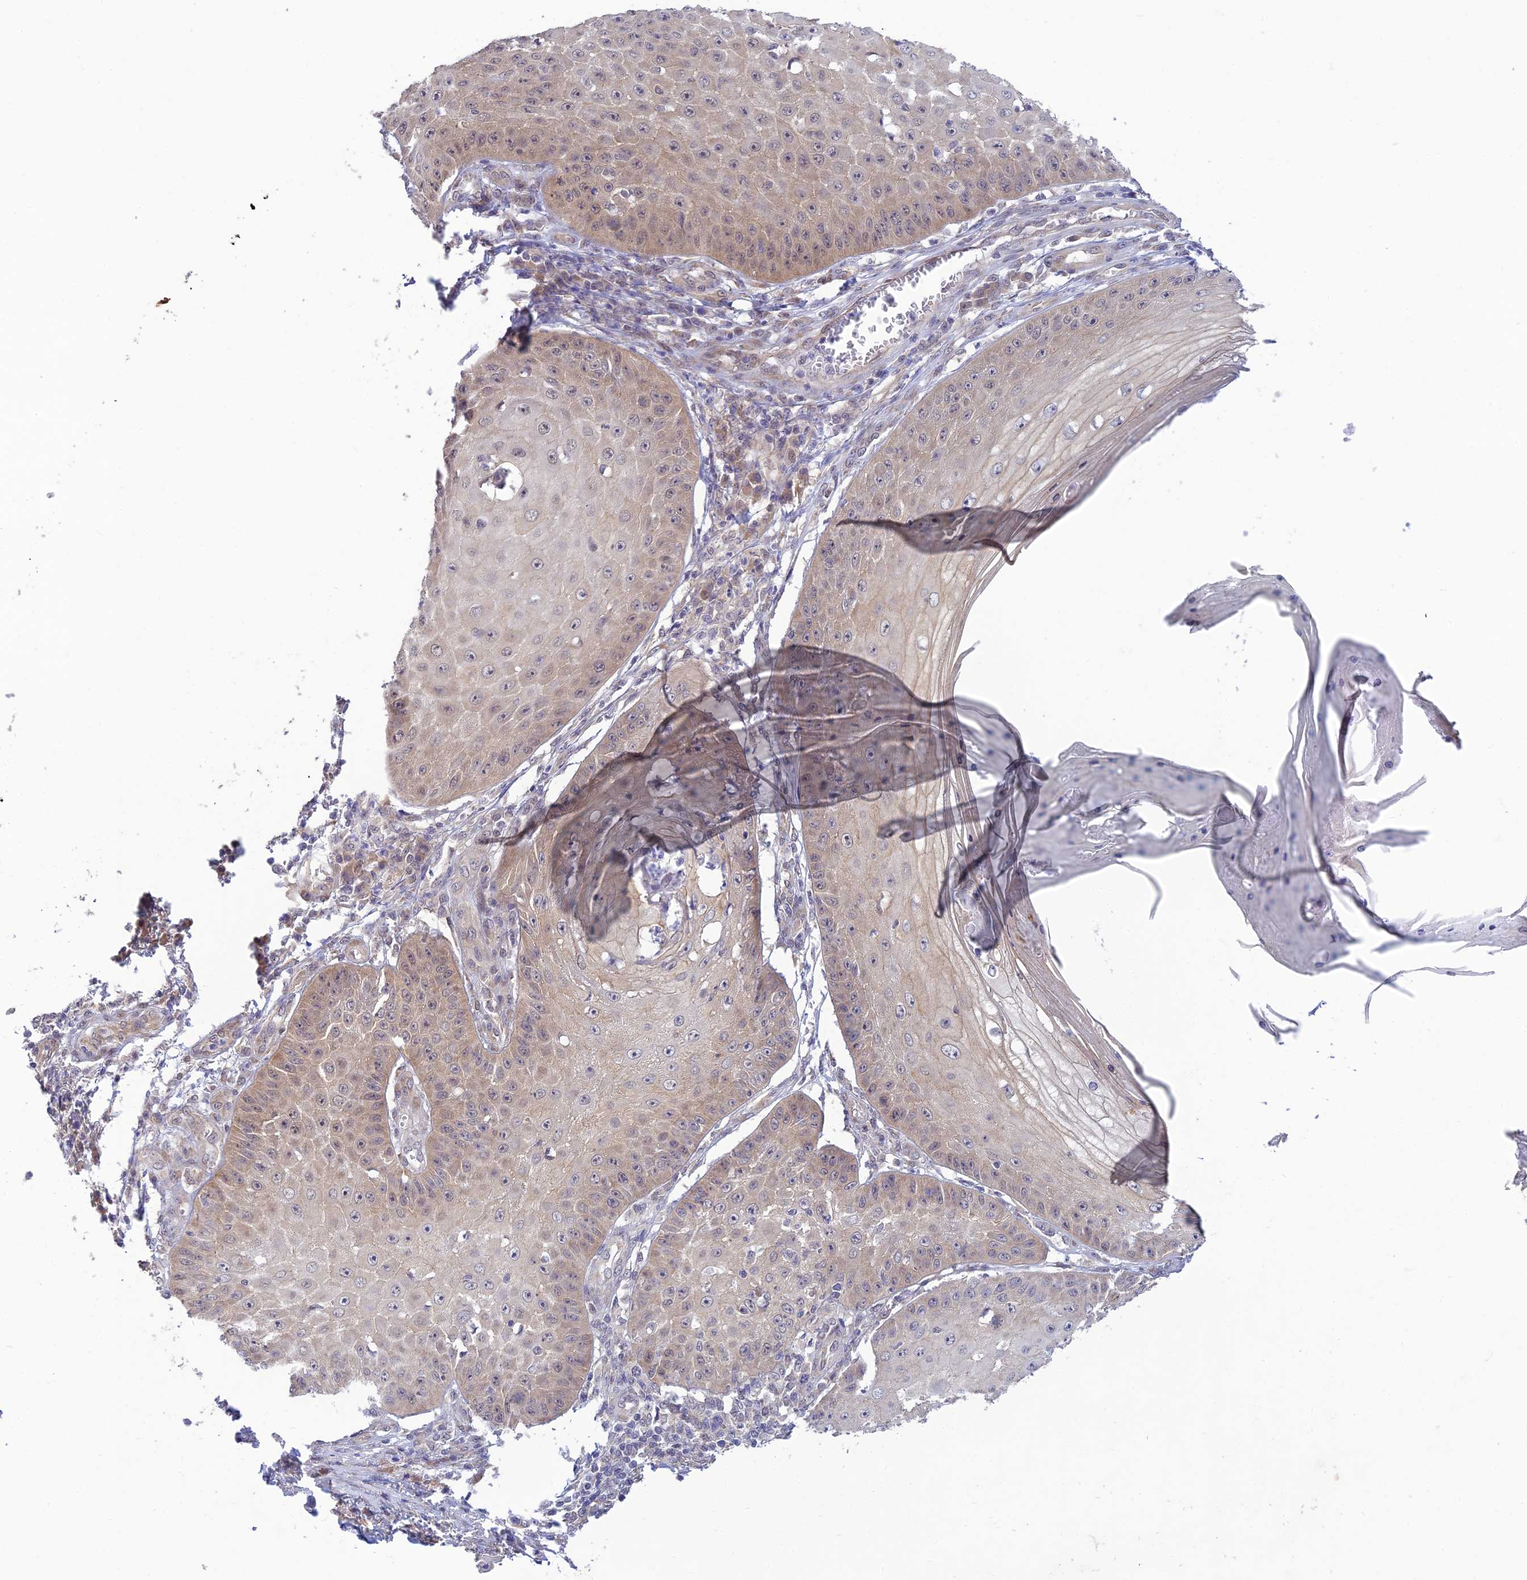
{"staining": {"intensity": "weak", "quantity": "<25%", "location": "cytoplasmic/membranous"}, "tissue": "skin cancer", "cell_type": "Tumor cells", "image_type": "cancer", "snomed": [{"axis": "morphology", "description": "Squamous cell carcinoma, NOS"}, {"axis": "topography", "description": "Skin"}], "caption": "Tumor cells are negative for protein expression in human skin squamous cell carcinoma.", "gene": "SKIC8", "patient": {"sex": "male", "age": 70}}